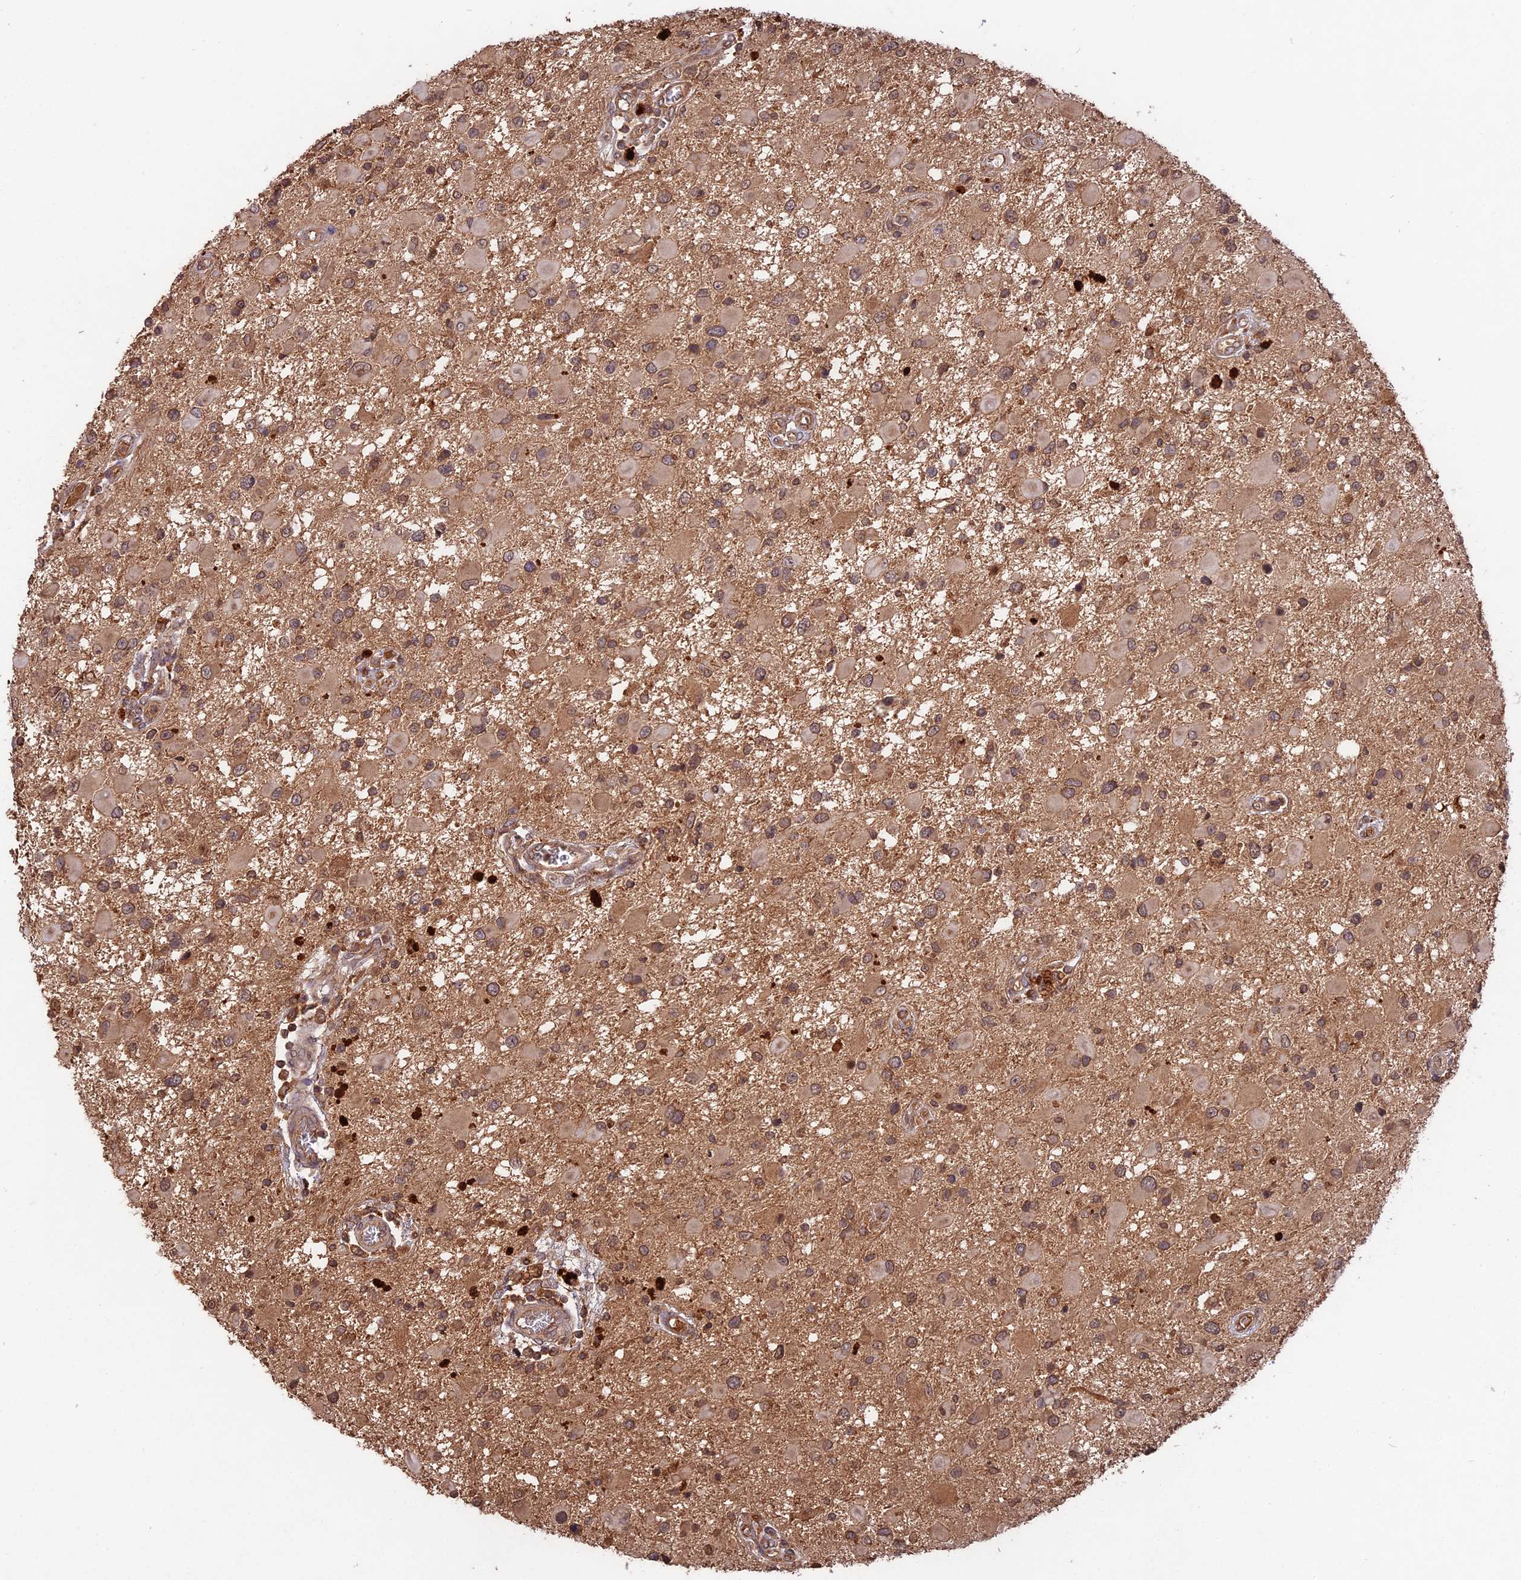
{"staining": {"intensity": "moderate", "quantity": ">75%", "location": "cytoplasmic/membranous"}, "tissue": "glioma", "cell_type": "Tumor cells", "image_type": "cancer", "snomed": [{"axis": "morphology", "description": "Glioma, malignant, High grade"}, {"axis": "topography", "description": "Brain"}], "caption": "This is a micrograph of immunohistochemistry staining of glioma, which shows moderate positivity in the cytoplasmic/membranous of tumor cells.", "gene": "CHAC1", "patient": {"sex": "male", "age": 53}}